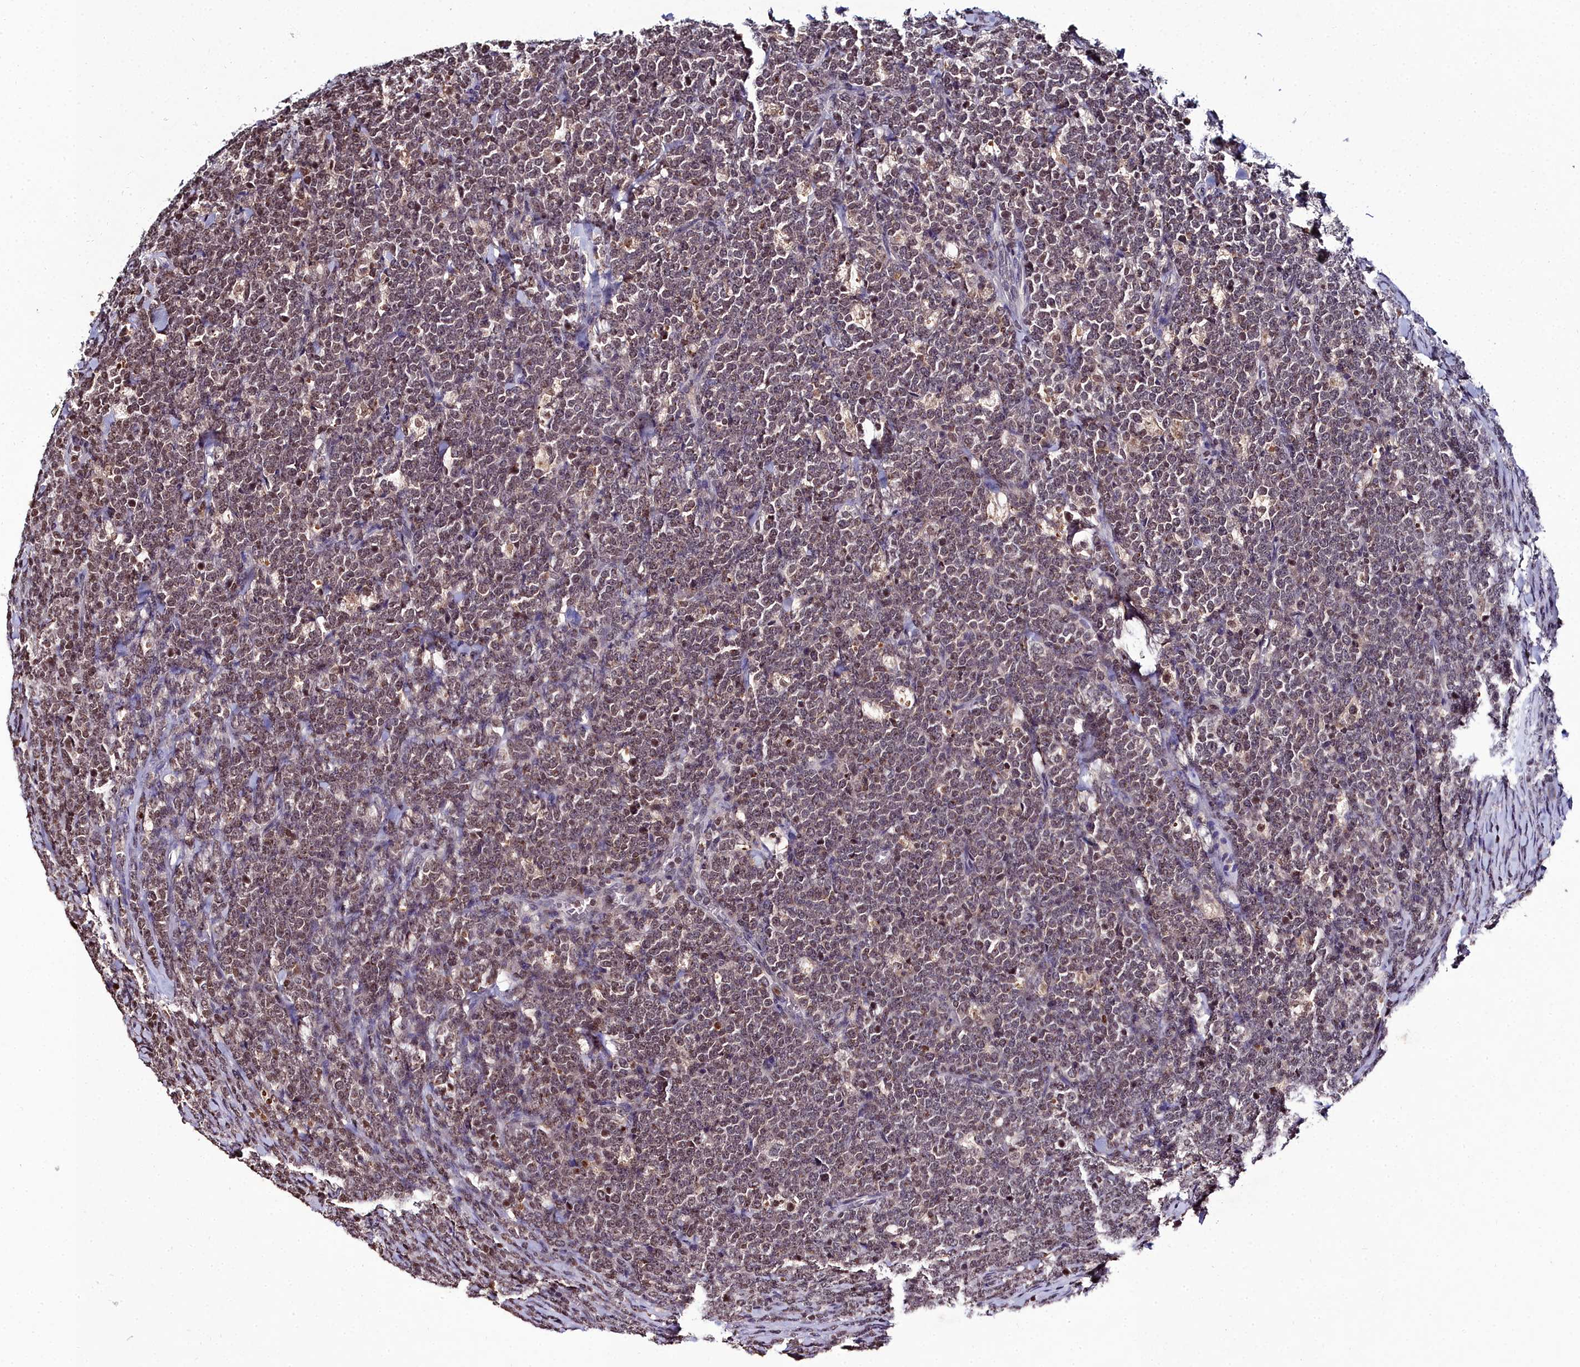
{"staining": {"intensity": "moderate", "quantity": ">75%", "location": "cytoplasmic/membranous"}, "tissue": "lymphoma", "cell_type": "Tumor cells", "image_type": "cancer", "snomed": [{"axis": "morphology", "description": "Malignant lymphoma, non-Hodgkin's type, High grade"}, {"axis": "topography", "description": "Small intestine"}], "caption": "Immunohistochemistry (DAB) staining of human malignant lymphoma, non-Hodgkin's type (high-grade) shows moderate cytoplasmic/membranous protein staining in about >75% of tumor cells.", "gene": "FZD4", "patient": {"sex": "male", "age": 8}}